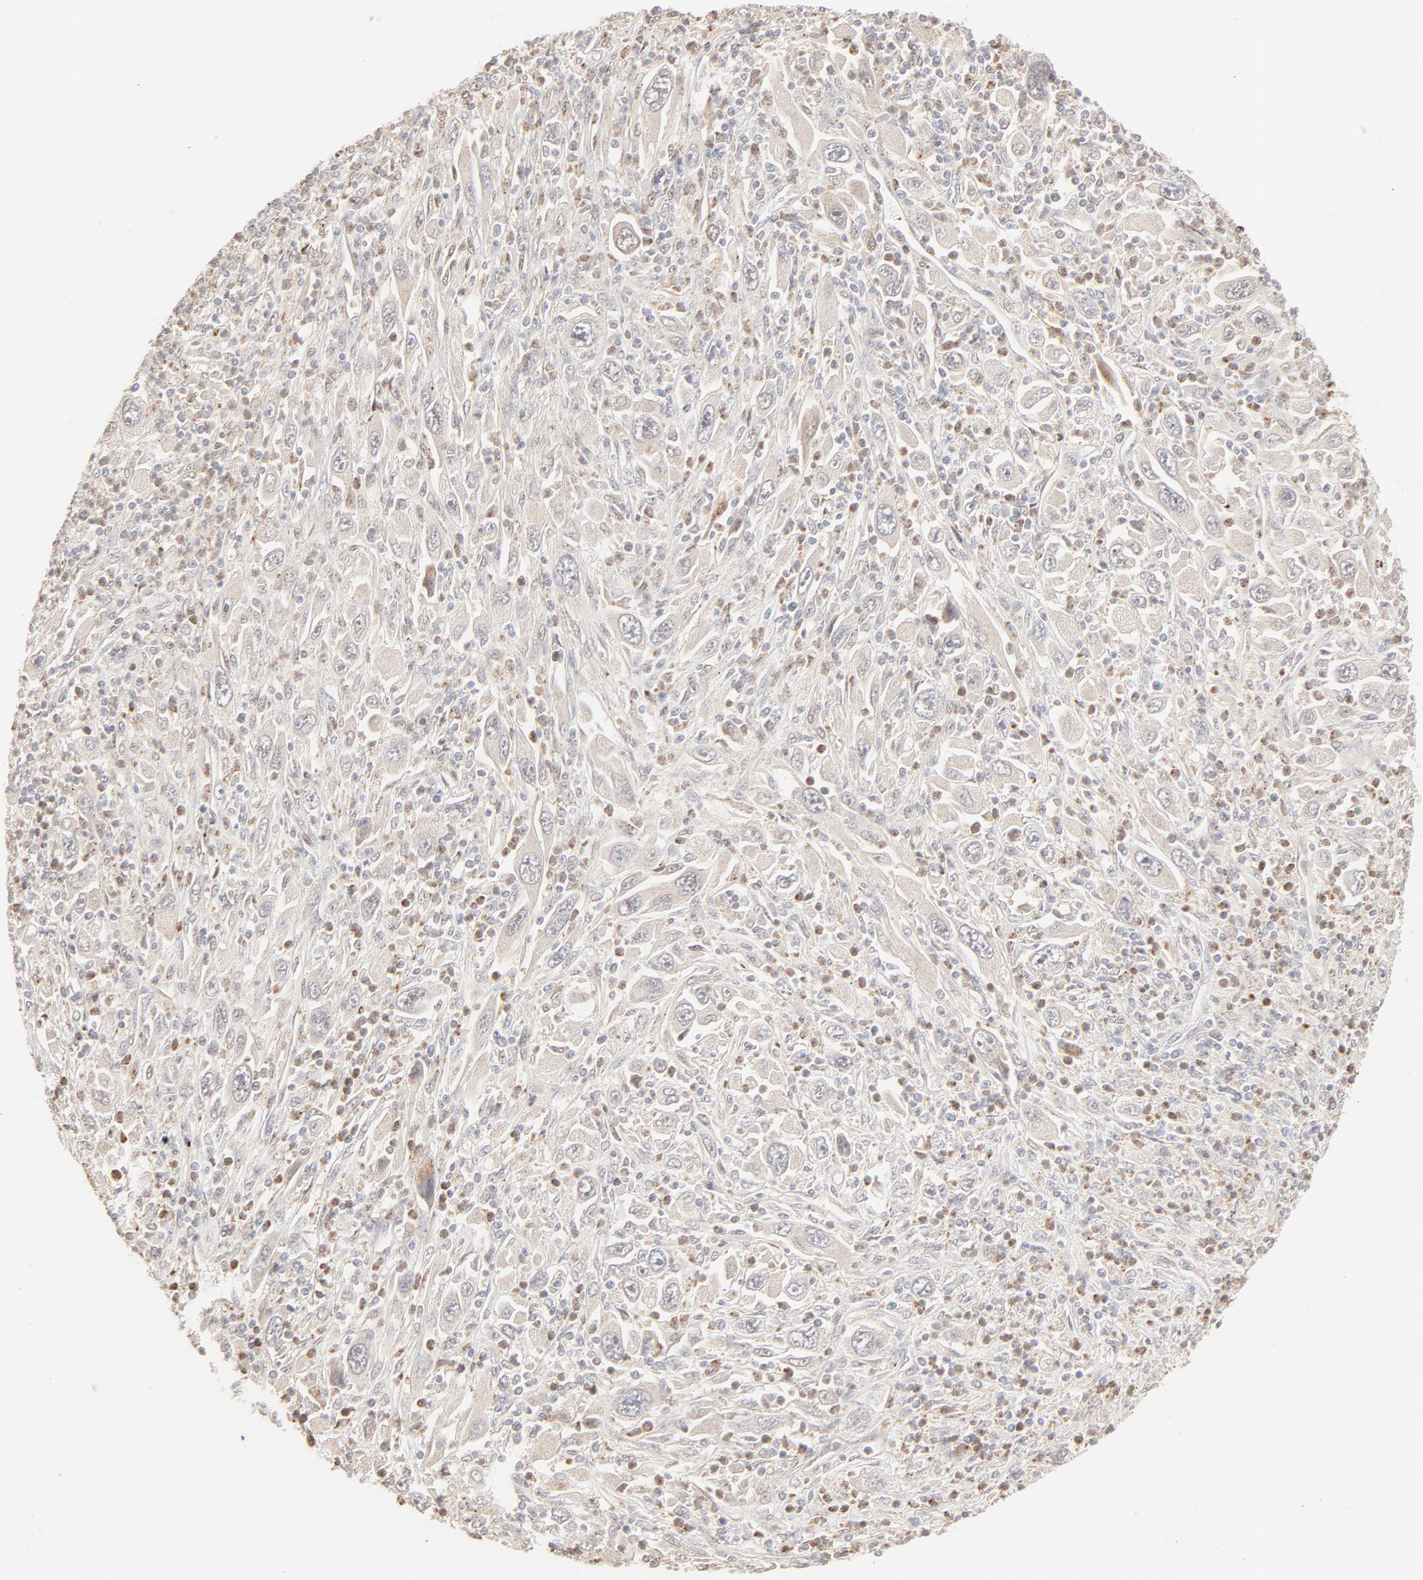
{"staining": {"intensity": "negative", "quantity": "none", "location": "none"}, "tissue": "melanoma", "cell_type": "Tumor cells", "image_type": "cancer", "snomed": [{"axis": "morphology", "description": "Malignant melanoma, Metastatic site"}, {"axis": "topography", "description": "Skin"}], "caption": "A histopathology image of human melanoma is negative for staining in tumor cells.", "gene": "LGALS2", "patient": {"sex": "female", "age": 56}}